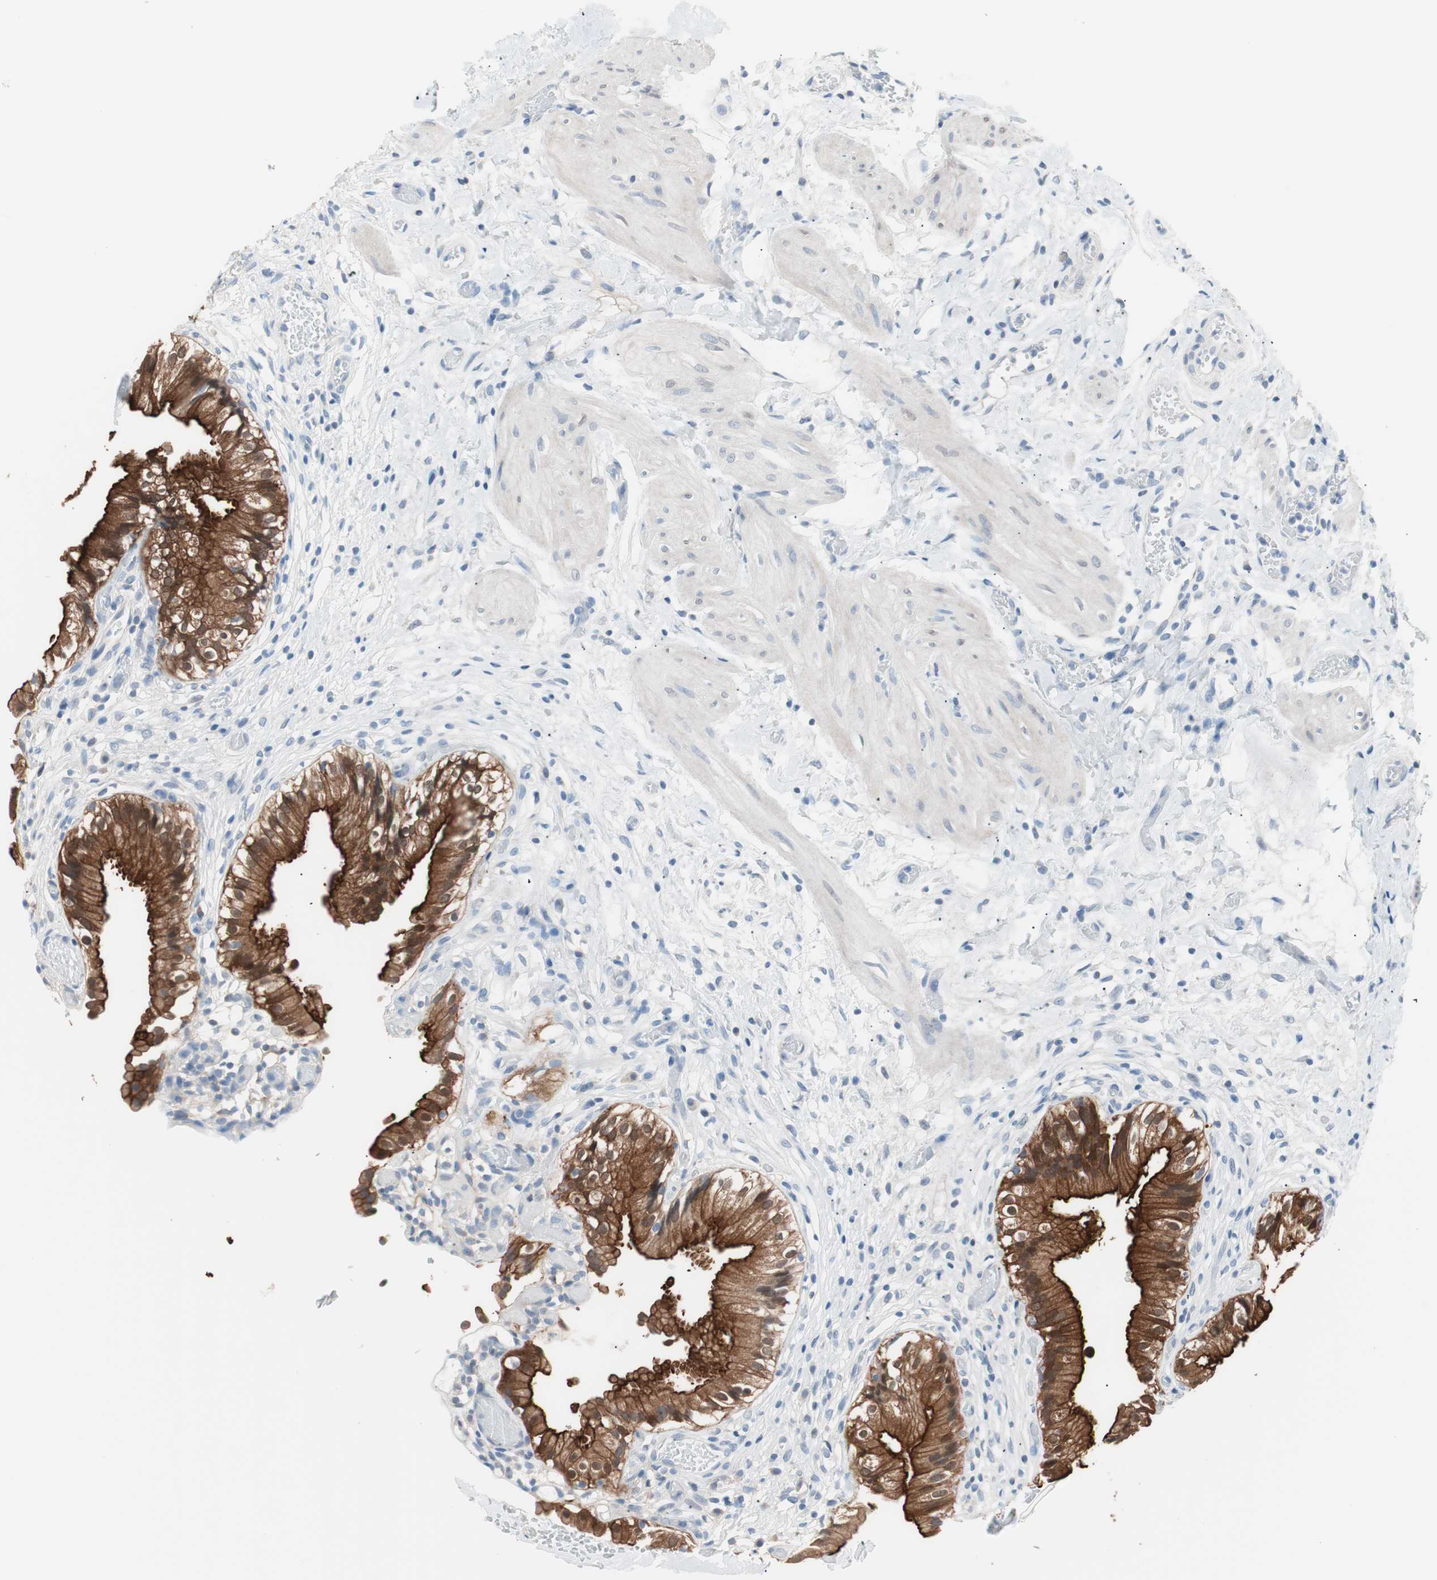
{"staining": {"intensity": "strong", "quantity": ">75%", "location": "cytoplasmic/membranous,nuclear"}, "tissue": "gallbladder", "cell_type": "Glandular cells", "image_type": "normal", "snomed": [{"axis": "morphology", "description": "Normal tissue, NOS"}, {"axis": "topography", "description": "Gallbladder"}], "caption": "A brown stain highlights strong cytoplasmic/membranous,nuclear staining of a protein in glandular cells of benign gallbladder. The staining was performed using DAB (3,3'-diaminobenzidine), with brown indicating positive protein expression. Nuclei are stained blue with hematoxylin.", "gene": "VIL1", "patient": {"sex": "male", "age": 65}}